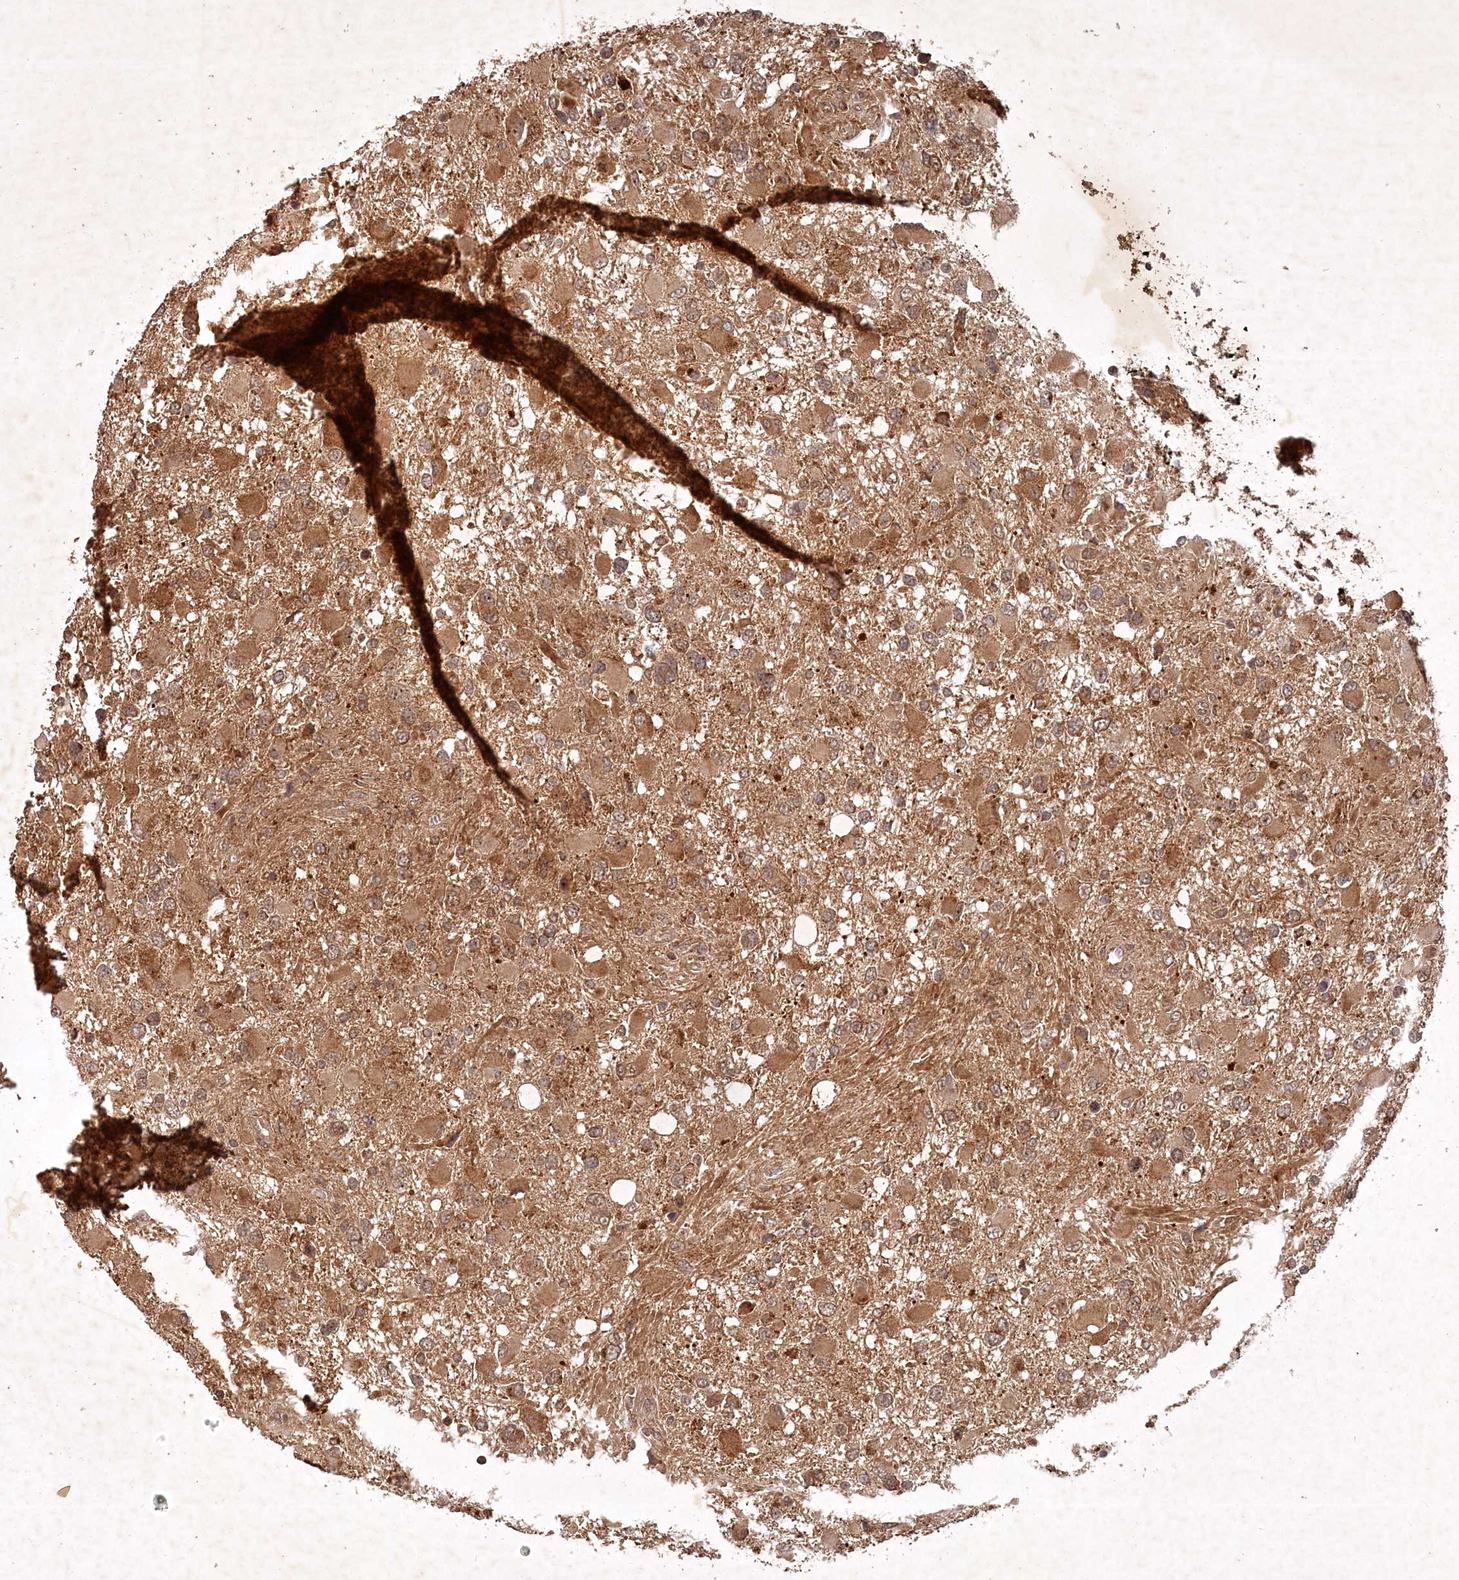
{"staining": {"intensity": "moderate", "quantity": ">75%", "location": "cytoplasmic/membranous"}, "tissue": "glioma", "cell_type": "Tumor cells", "image_type": "cancer", "snomed": [{"axis": "morphology", "description": "Glioma, malignant, High grade"}, {"axis": "topography", "description": "Brain"}], "caption": "High-magnification brightfield microscopy of malignant glioma (high-grade) stained with DAB (3,3'-diaminobenzidine) (brown) and counterstained with hematoxylin (blue). tumor cells exhibit moderate cytoplasmic/membranous staining is identified in approximately>75% of cells. Nuclei are stained in blue.", "gene": "UNC93A", "patient": {"sex": "male", "age": 53}}